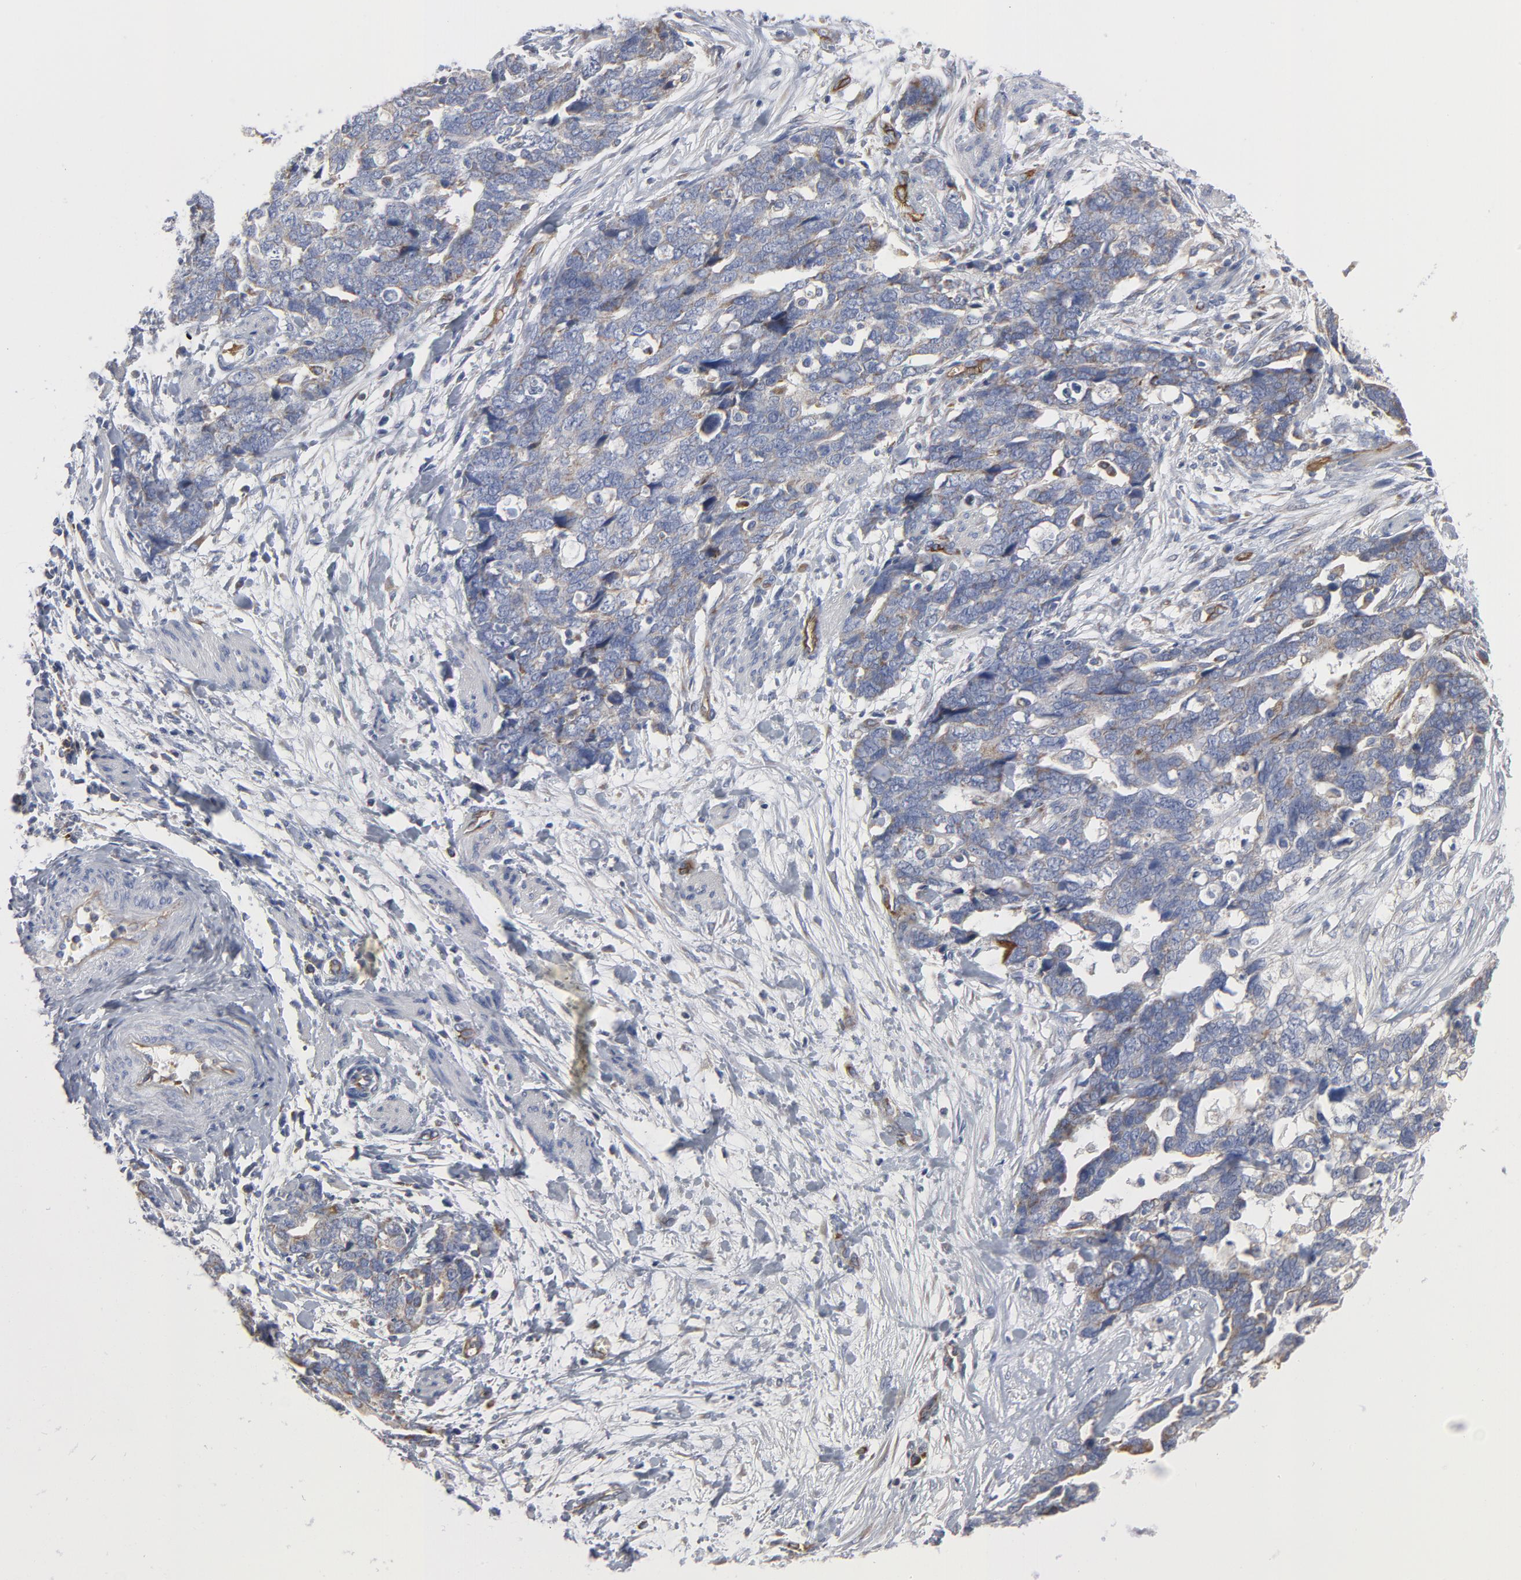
{"staining": {"intensity": "weak", "quantity": "<25%", "location": "cytoplasmic/membranous"}, "tissue": "ovarian cancer", "cell_type": "Tumor cells", "image_type": "cancer", "snomed": [{"axis": "morphology", "description": "Normal tissue, NOS"}, {"axis": "morphology", "description": "Cystadenocarcinoma, serous, NOS"}, {"axis": "topography", "description": "Fallopian tube"}, {"axis": "topography", "description": "Ovary"}], "caption": "DAB immunohistochemical staining of serous cystadenocarcinoma (ovarian) shows no significant staining in tumor cells.", "gene": "OXA1L", "patient": {"sex": "female", "age": 56}}